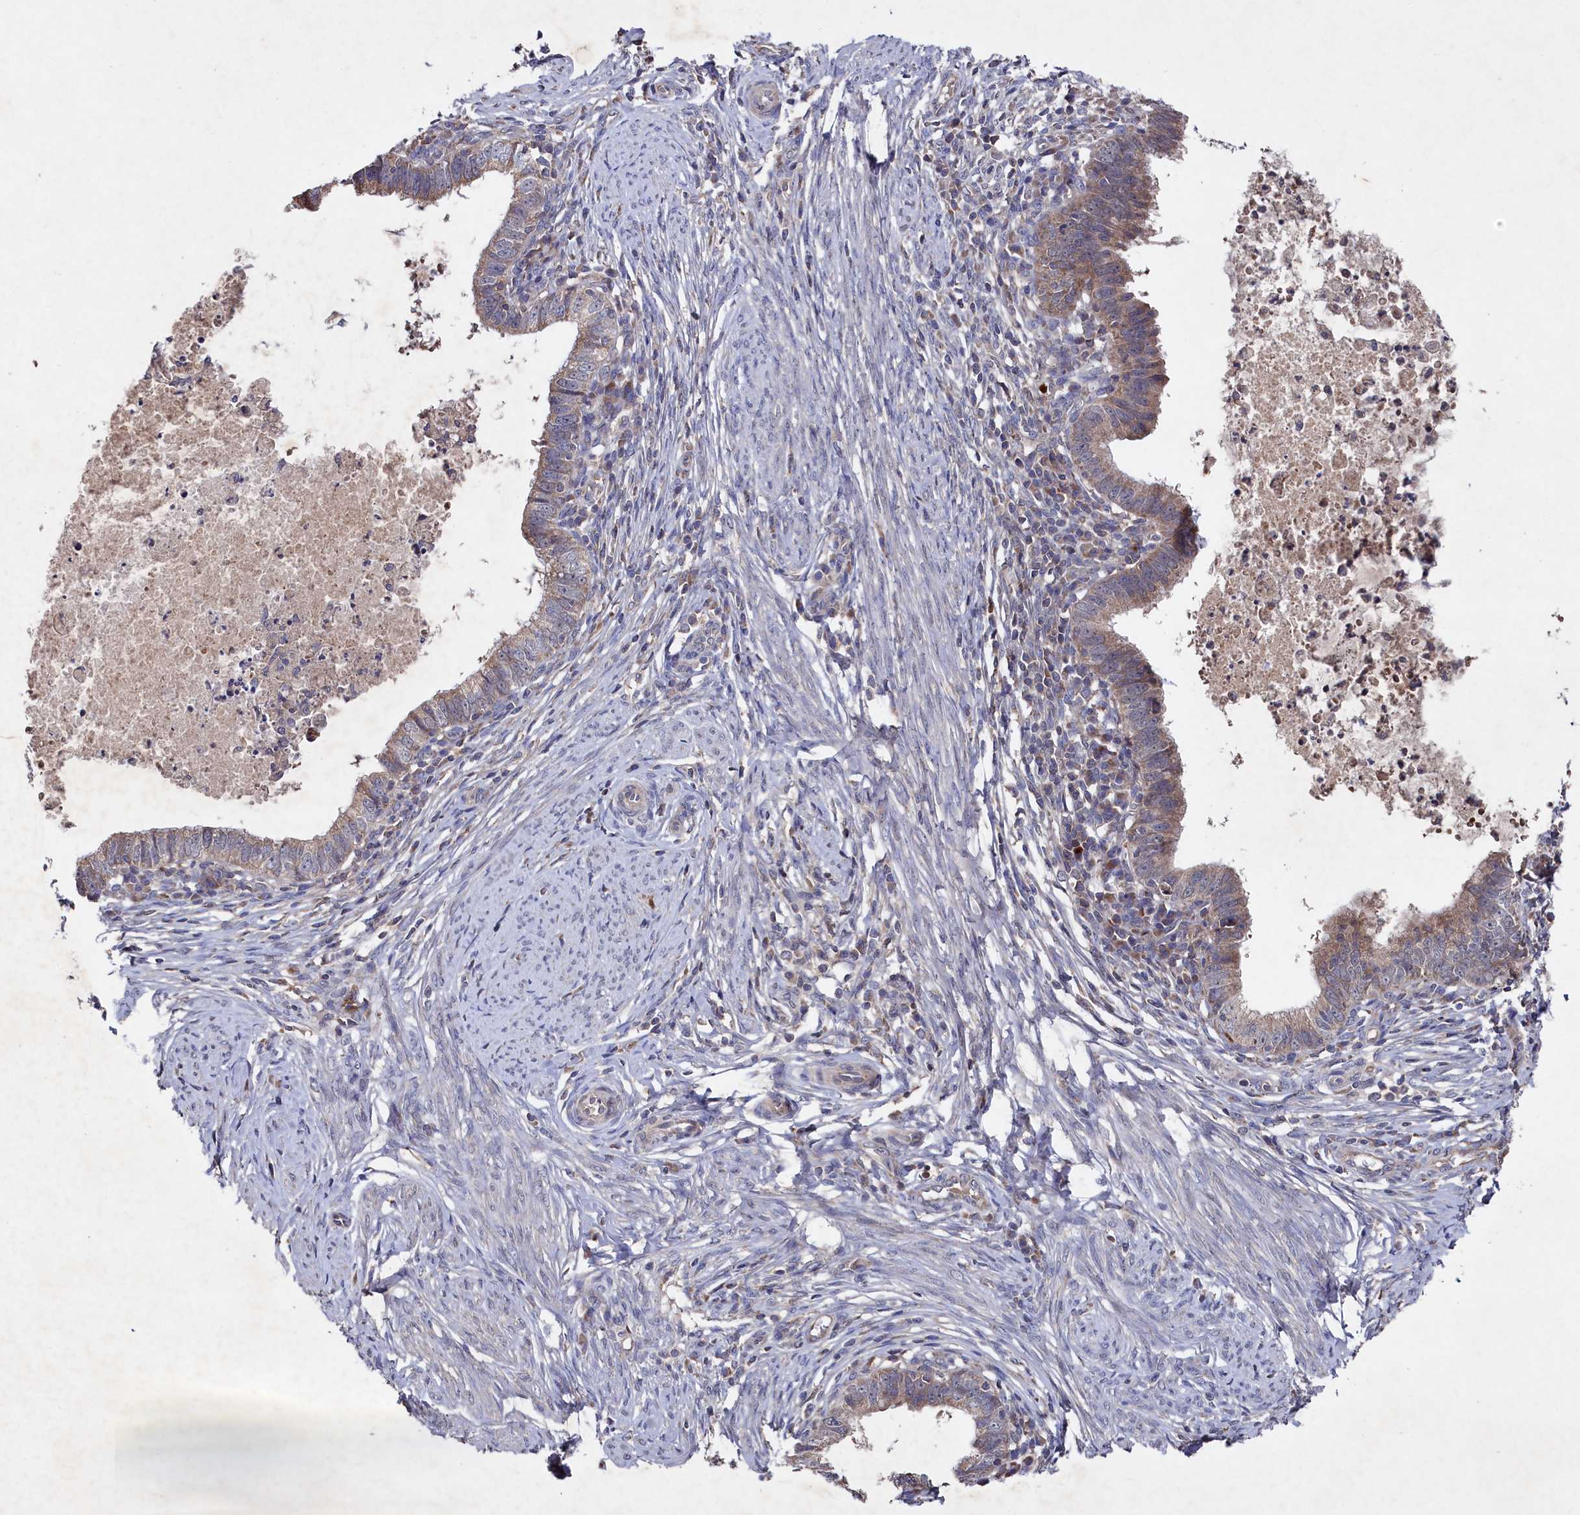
{"staining": {"intensity": "weak", "quantity": "25%-75%", "location": "cytoplasmic/membranous"}, "tissue": "cervical cancer", "cell_type": "Tumor cells", "image_type": "cancer", "snomed": [{"axis": "morphology", "description": "Adenocarcinoma, NOS"}, {"axis": "topography", "description": "Cervix"}], "caption": "Adenocarcinoma (cervical) stained for a protein (brown) reveals weak cytoplasmic/membranous positive staining in about 25%-75% of tumor cells.", "gene": "SUPV3L1", "patient": {"sex": "female", "age": 36}}